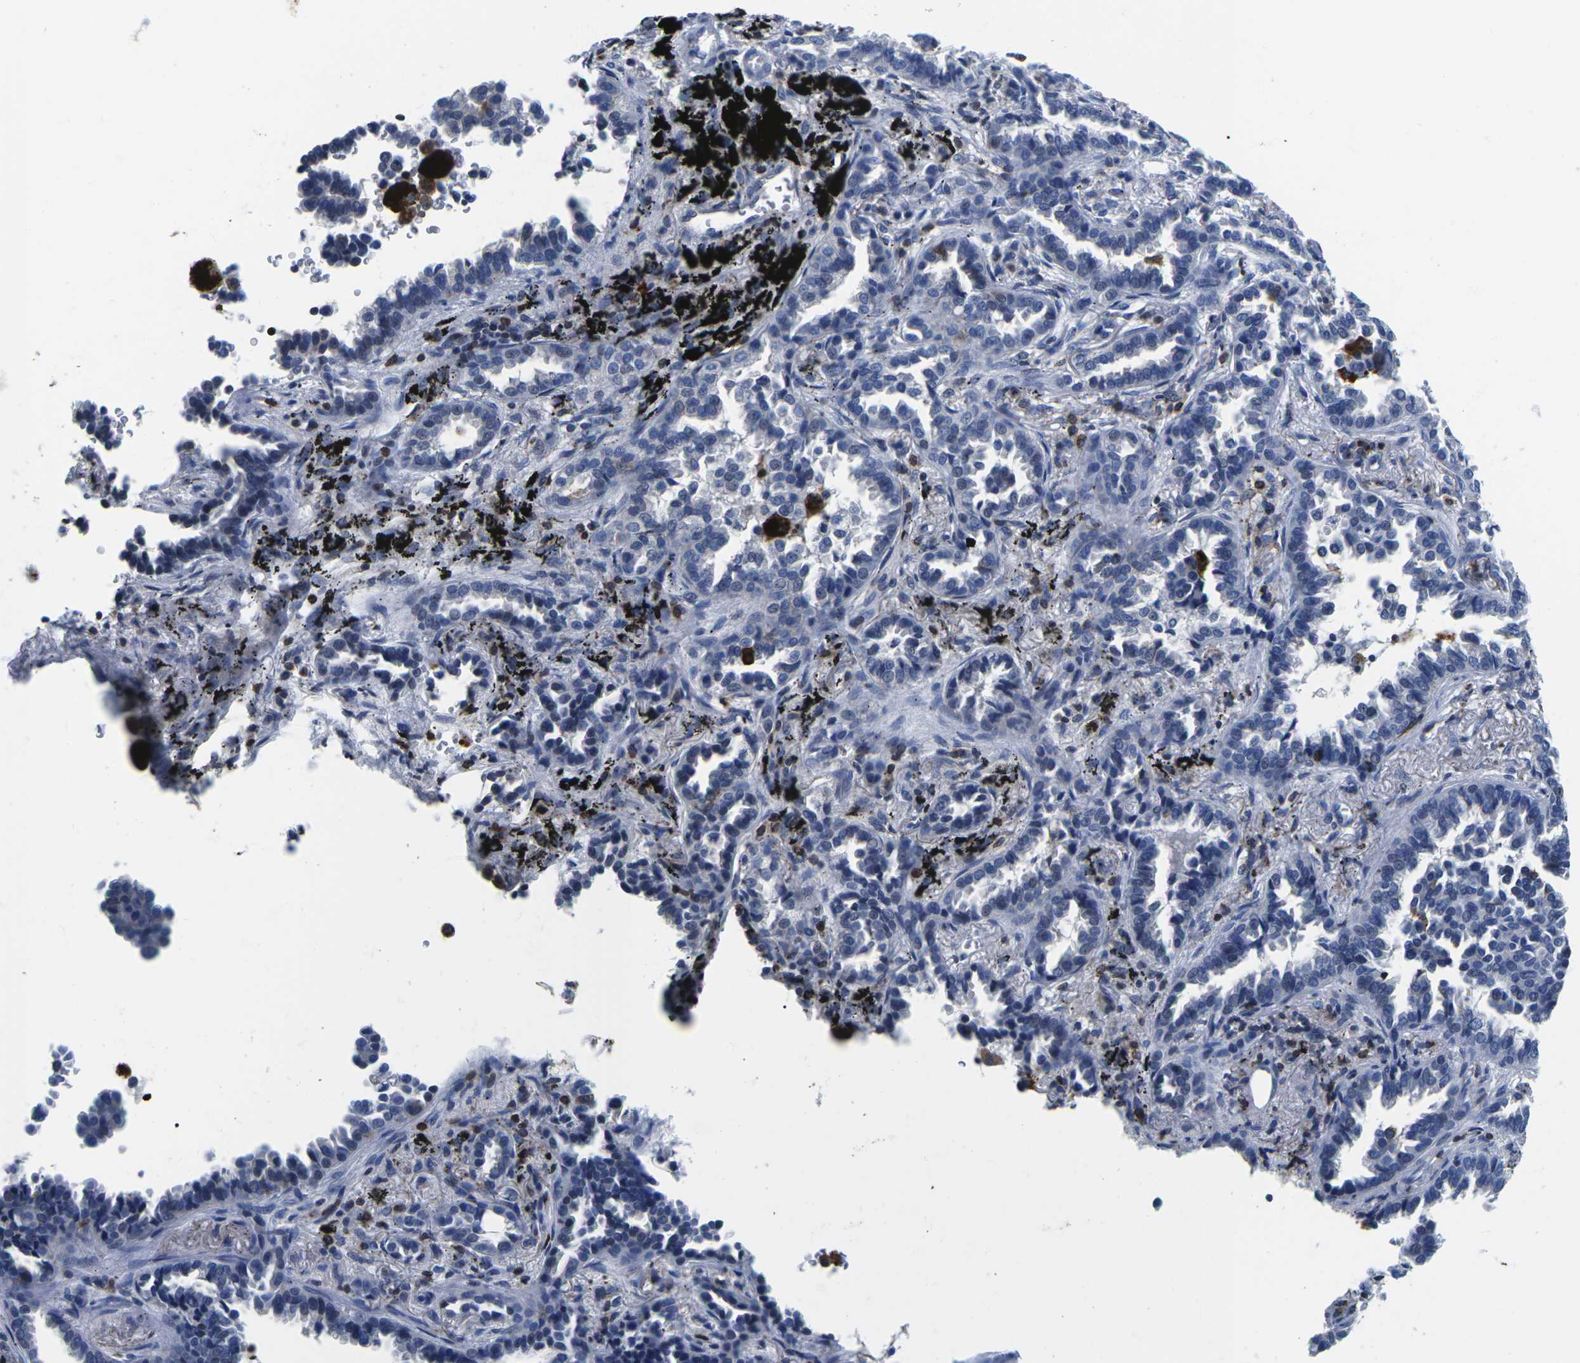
{"staining": {"intensity": "negative", "quantity": "none", "location": "none"}, "tissue": "lung cancer", "cell_type": "Tumor cells", "image_type": "cancer", "snomed": [{"axis": "morphology", "description": "Normal tissue, NOS"}, {"axis": "morphology", "description": "Adenocarcinoma, NOS"}, {"axis": "topography", "description": "Lung"}], "caption": "This histopathology image is of adenocarcinoma (lung) stained with immunohistochemistry to label a protein in brown with the nuclei are counter-stained blue. There is no staining in tumor cells.", "gene": "CTSW", "patient": {"sex": "male", "age": 59}}